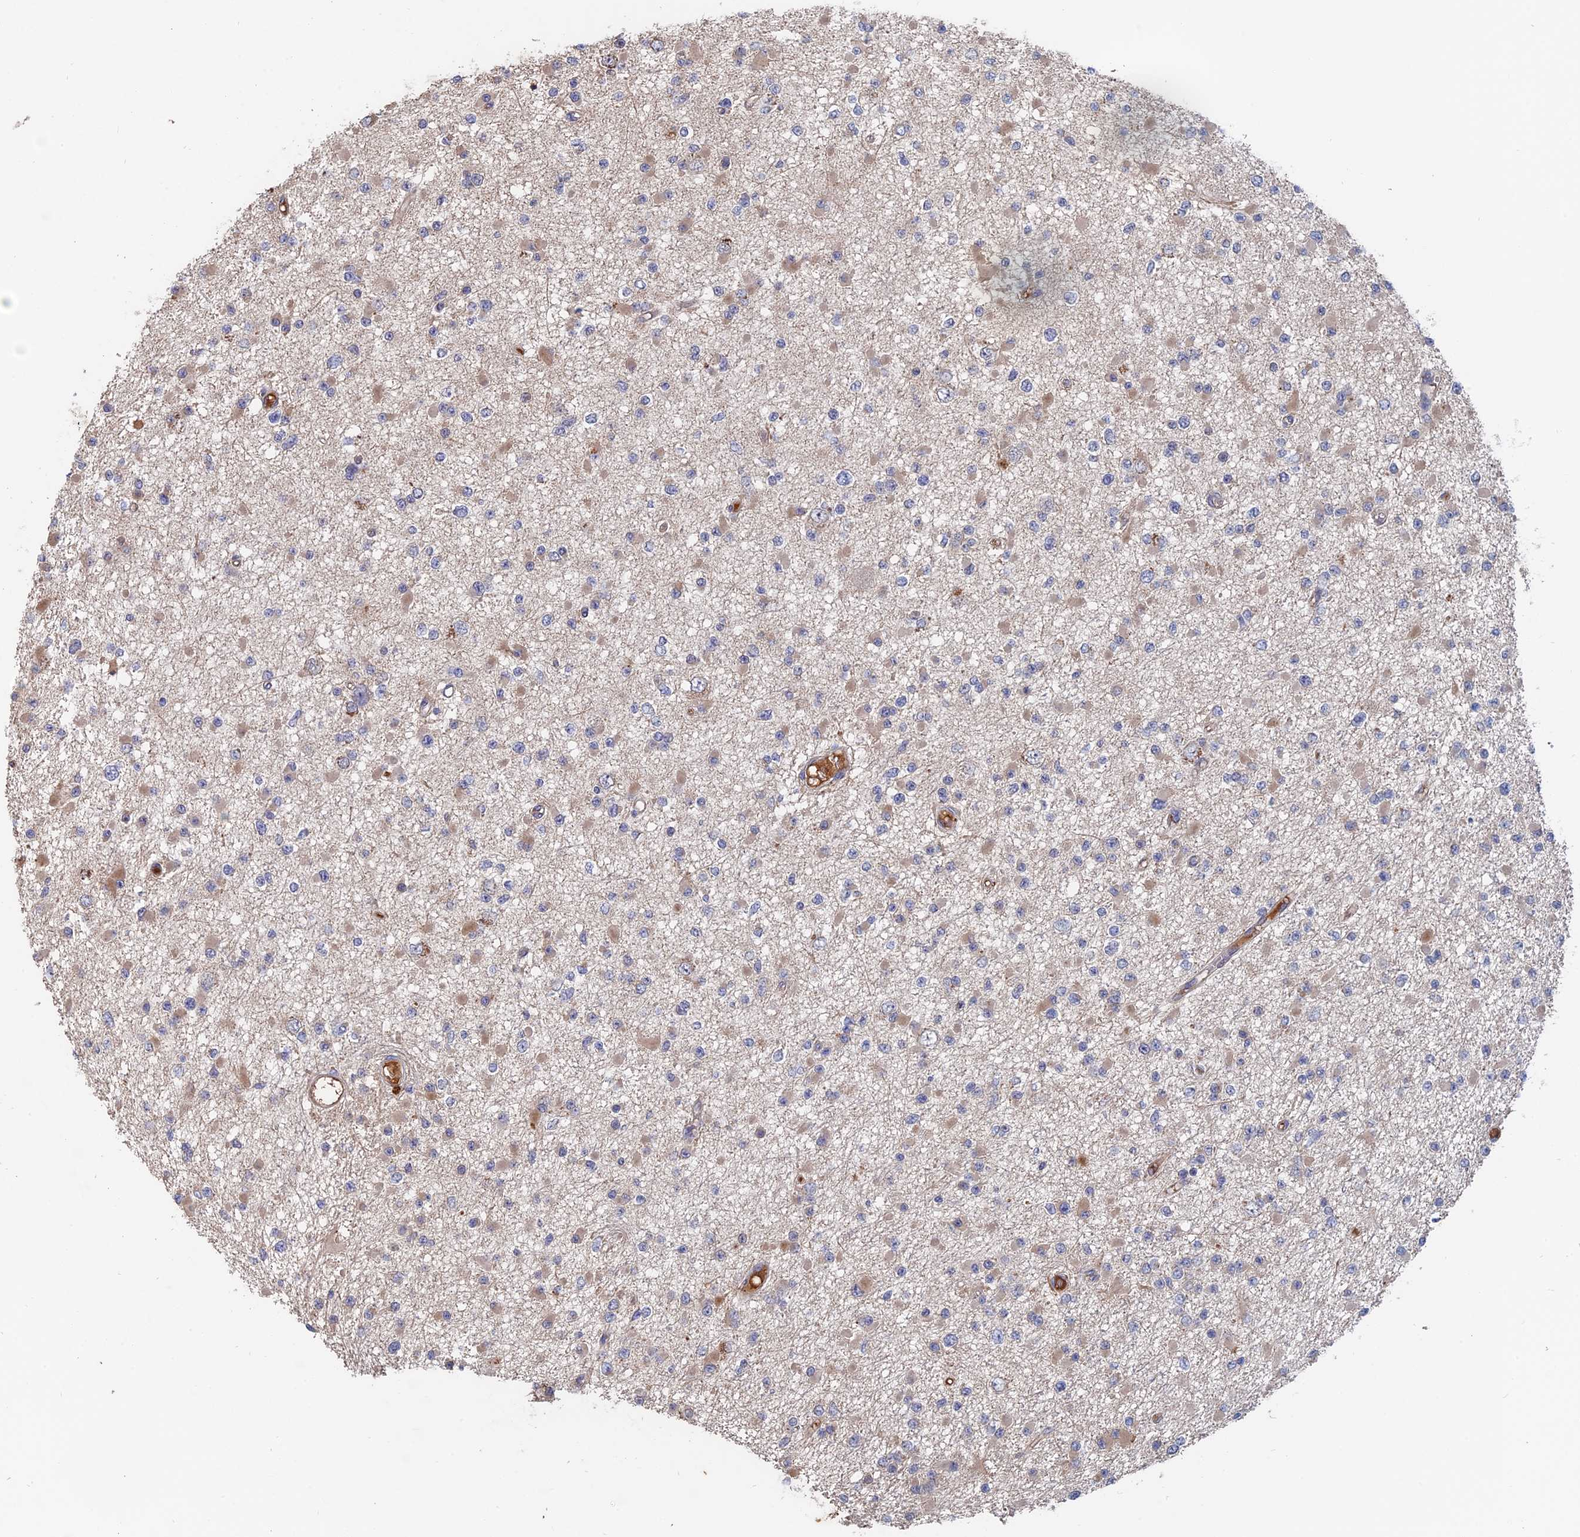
{"staining": {"intensity": "negative", "quantity": "none", "location": "none"}, "tissue": "glioma", "cell_type": "Tumor cells", "image_type": "cancer", "snomed": [{"axis": "morphology", "description": "Glioma, malignant, Low grade"}, {"axis": "topography", "description": "Brain"}], "caption": "Human glioma stained for a protein using immunohistochemistry (IHC) reveals no positivity in tumor cells.", "gene": "SLC33A1", "patient": {"sex": "female", "age": 22}}